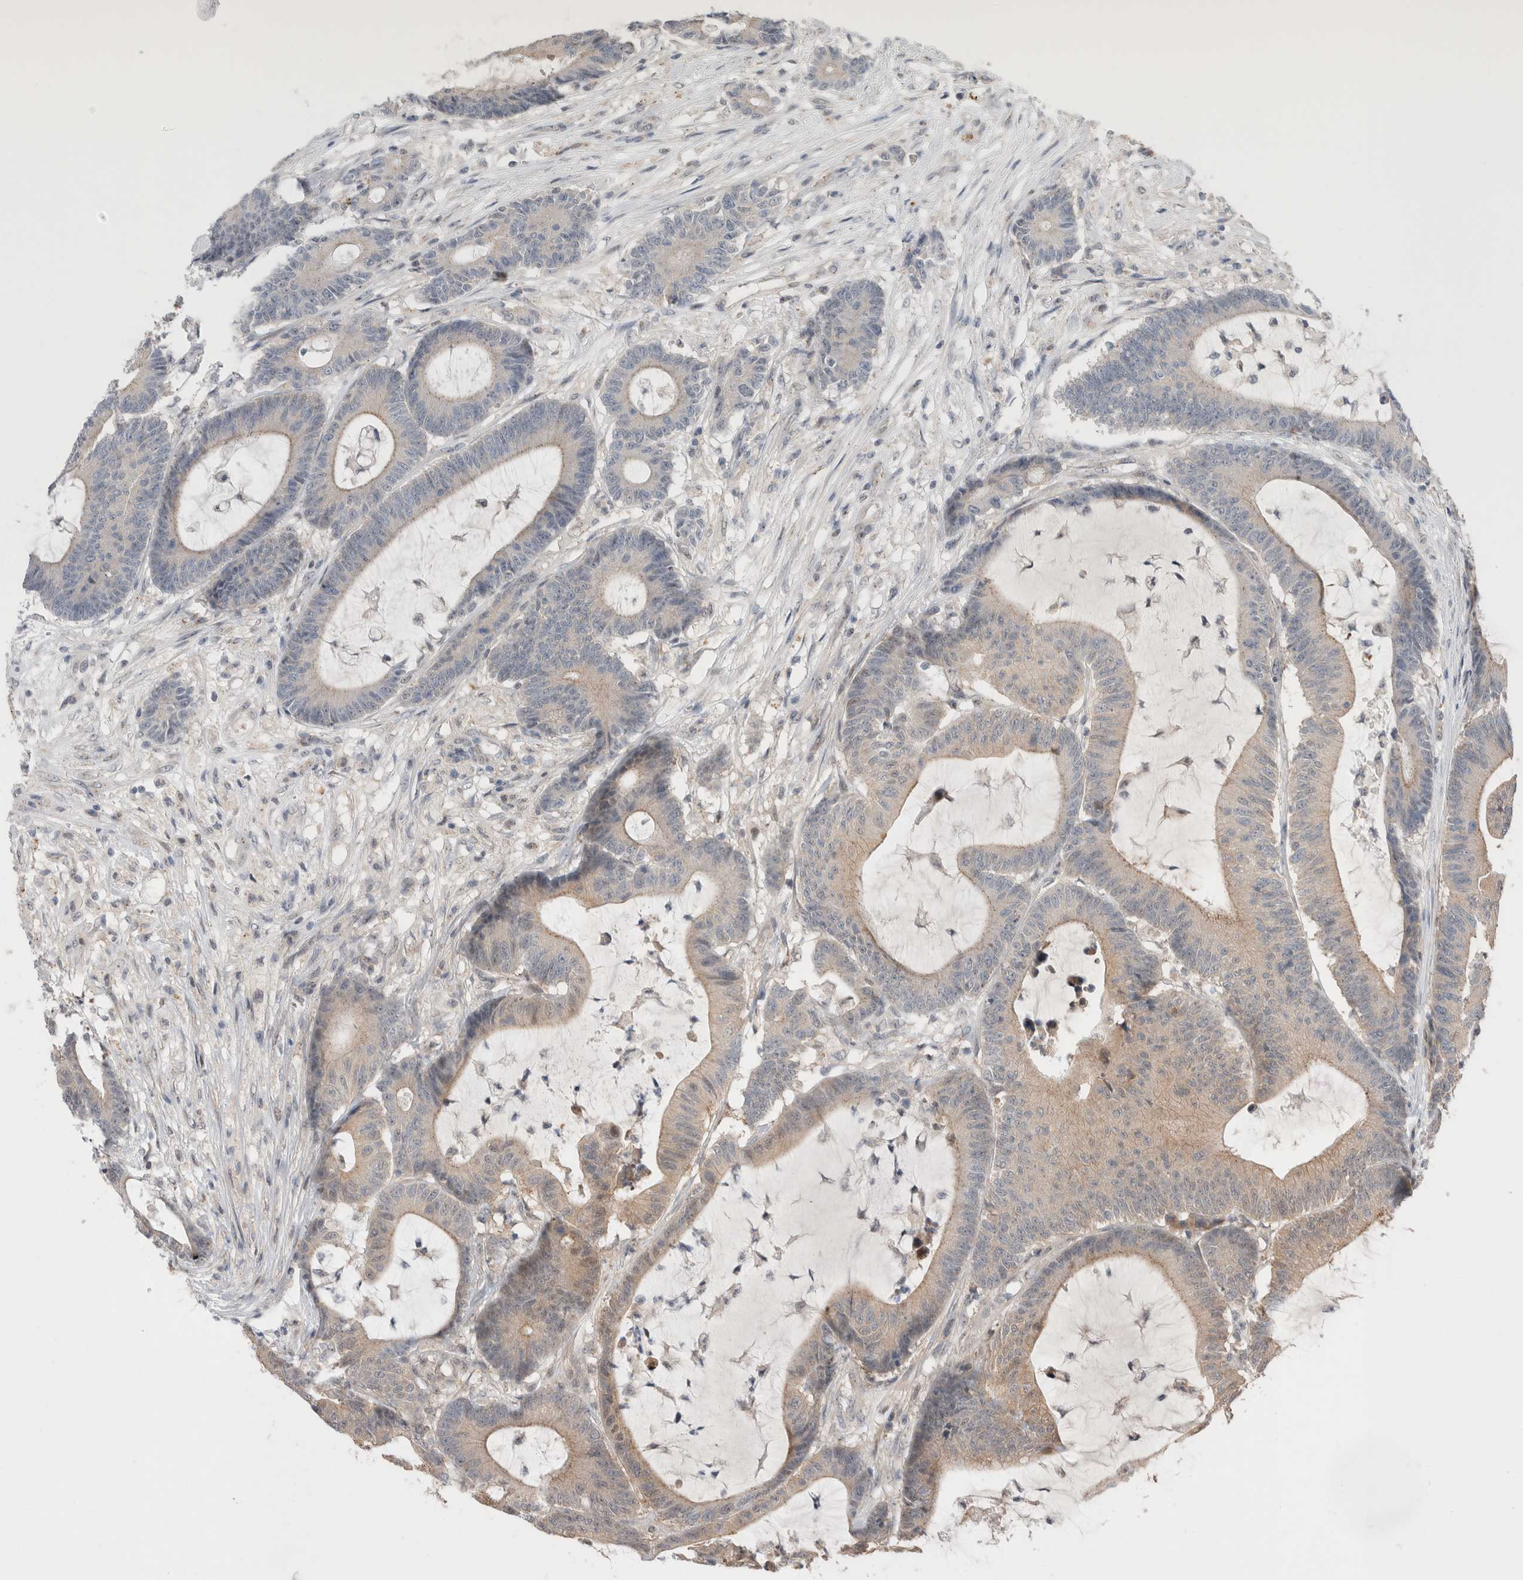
{"staining": {"intensity": "weak", "quantity": "25%-75%", "location": "cytoplasmic/membranous"}, "tissue": "colorectal cancer", "cell_type": "Tumor cells", "image_type": "cancer", "snomed": [{"axis": "morphology", "description": "Adenocarcinoma, NOS"}, {"axis": "topography", "description": "Colon"}], "caption": "Weak cytoplasmic/membranous protein expression is identified in about 25%-75% of tumor cells in colorectal cancer.", "gene": "SLC29A1", "patient": {"sex": "female", "age": 84}}